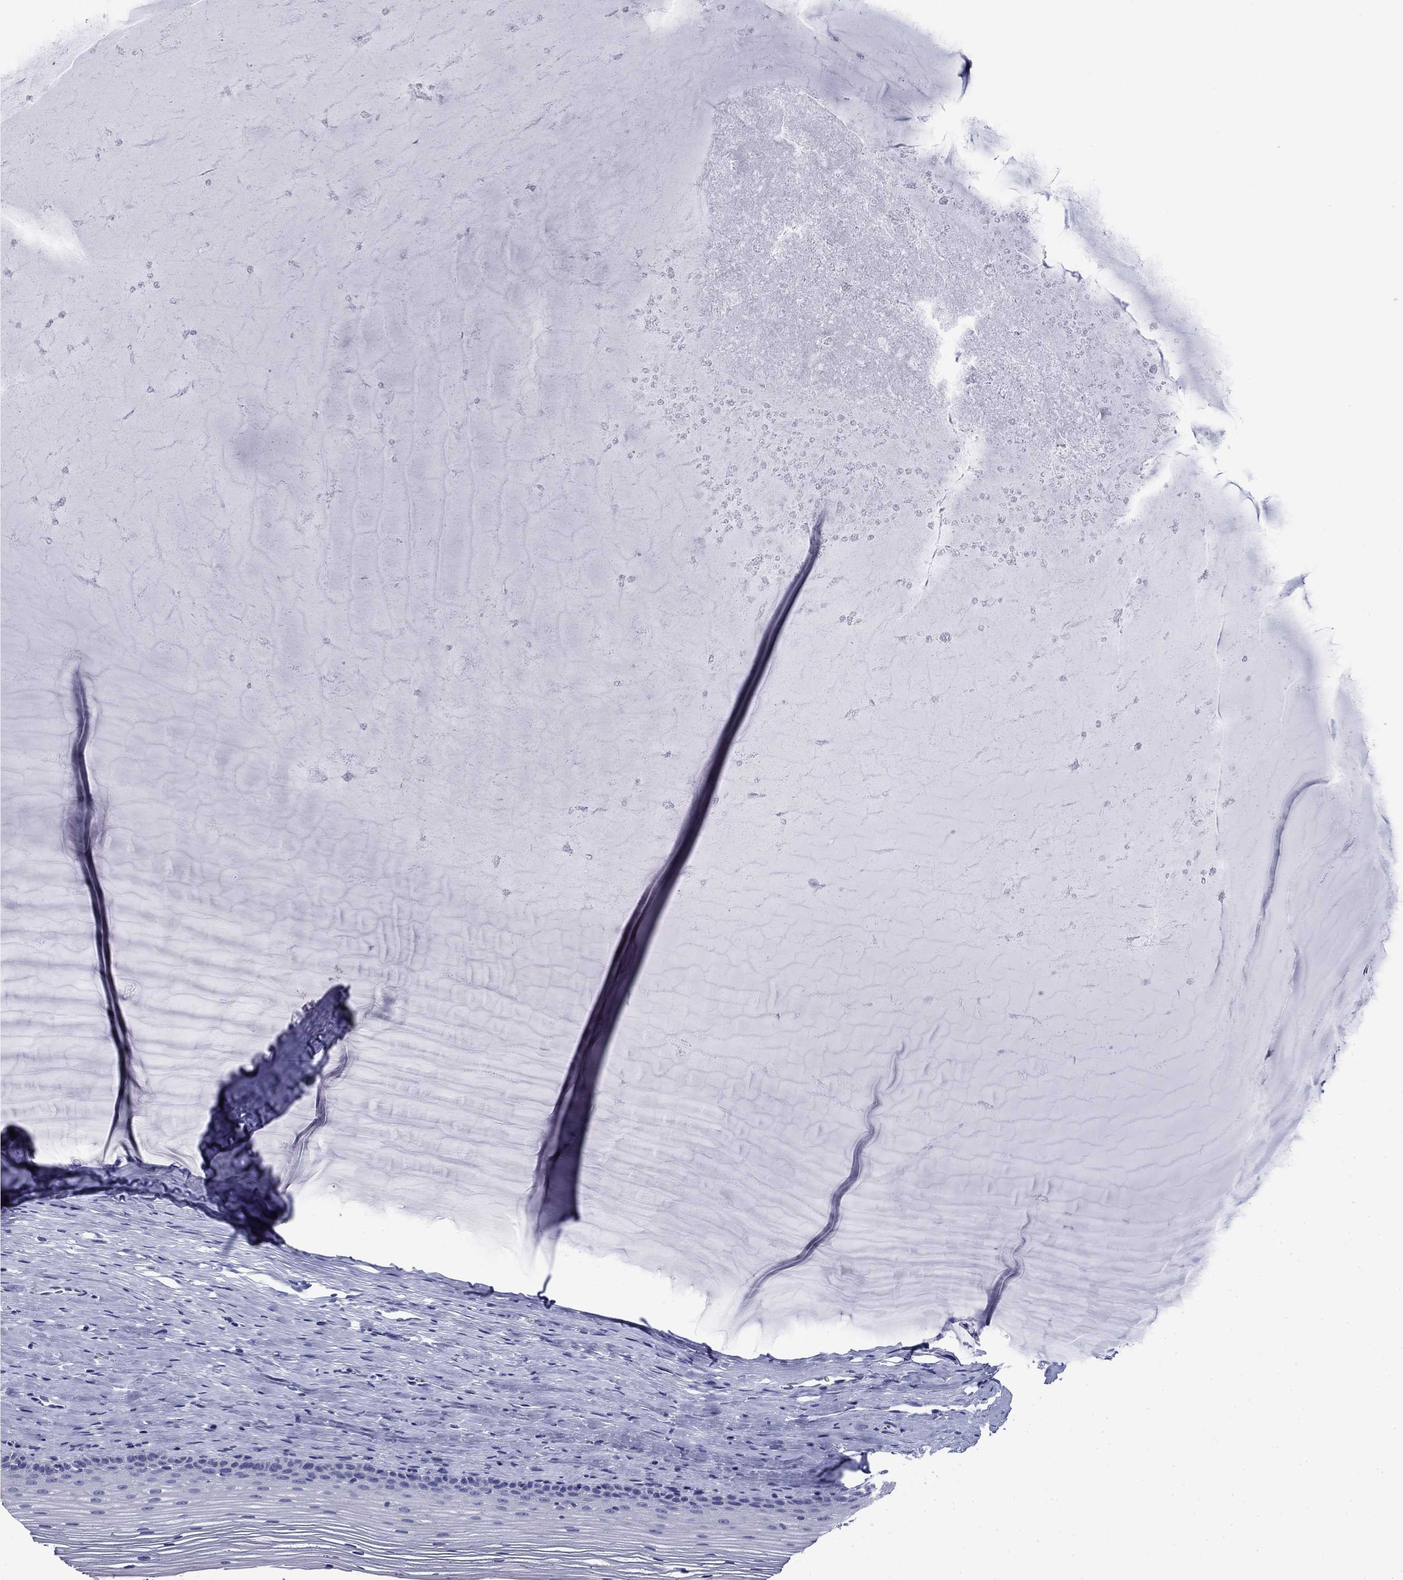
{"staining": {"intensity": "negative", "quantity": "none", "location": "none"}, "tissue": "cervix", "cell_type": "Glandular cells", "image_type": "normal", "snomed": [{"axis": "morphology", "description": "Normal tissue, NOS"}, {"axis": "topography", "description": "Cervix"}], "caption": "High power microscopy micrograph of an immunohistochemistry (IHC) micrograph of normal cervix, revealing no significant expression in glandular cells. (DAB IHC, high magnification).", "gene": "PRKCG", "patient": {"sex": "female", "age": 40}}